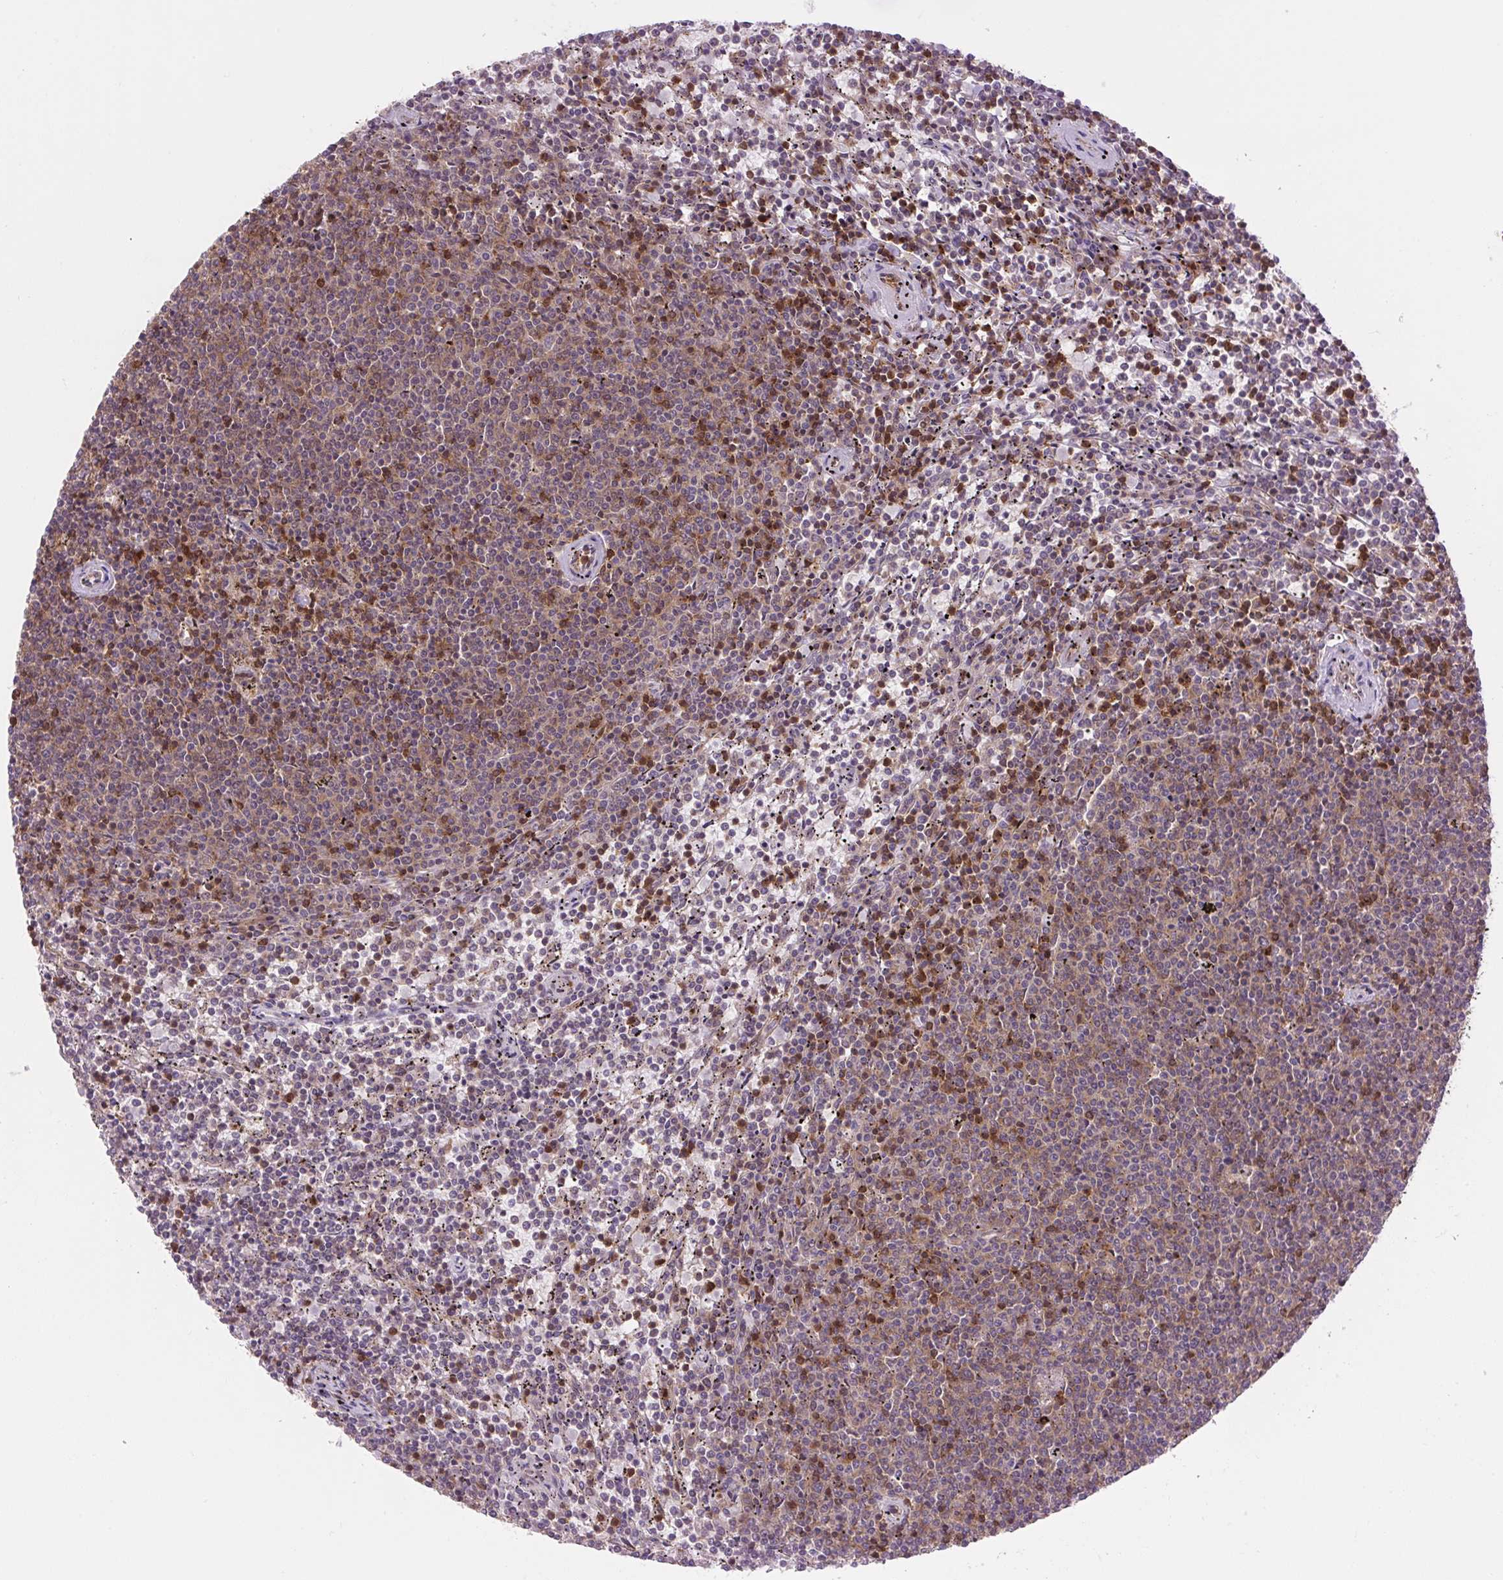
{"staining": {"intensity": "moderate", "quantity": "25%-75%", "location": "cytoplasmic/membranous"}, "tissue": "lymphoma", "cell_type": "Tumor cells", "image_type": "cancer", "snomed": [{"axis": "morphology", "description": "Malignant lymphoma, non-Hodgkin's type, Low grade"}, {"axis": "topography", "description": "Spleen"}], "caption": "A brown stain shows moderate cytoplasmic/membranous expression of a protein in human lymphoma tumor cells.", "gene": "PLCG1", "patient": {"sex": "female", "age": 50}}